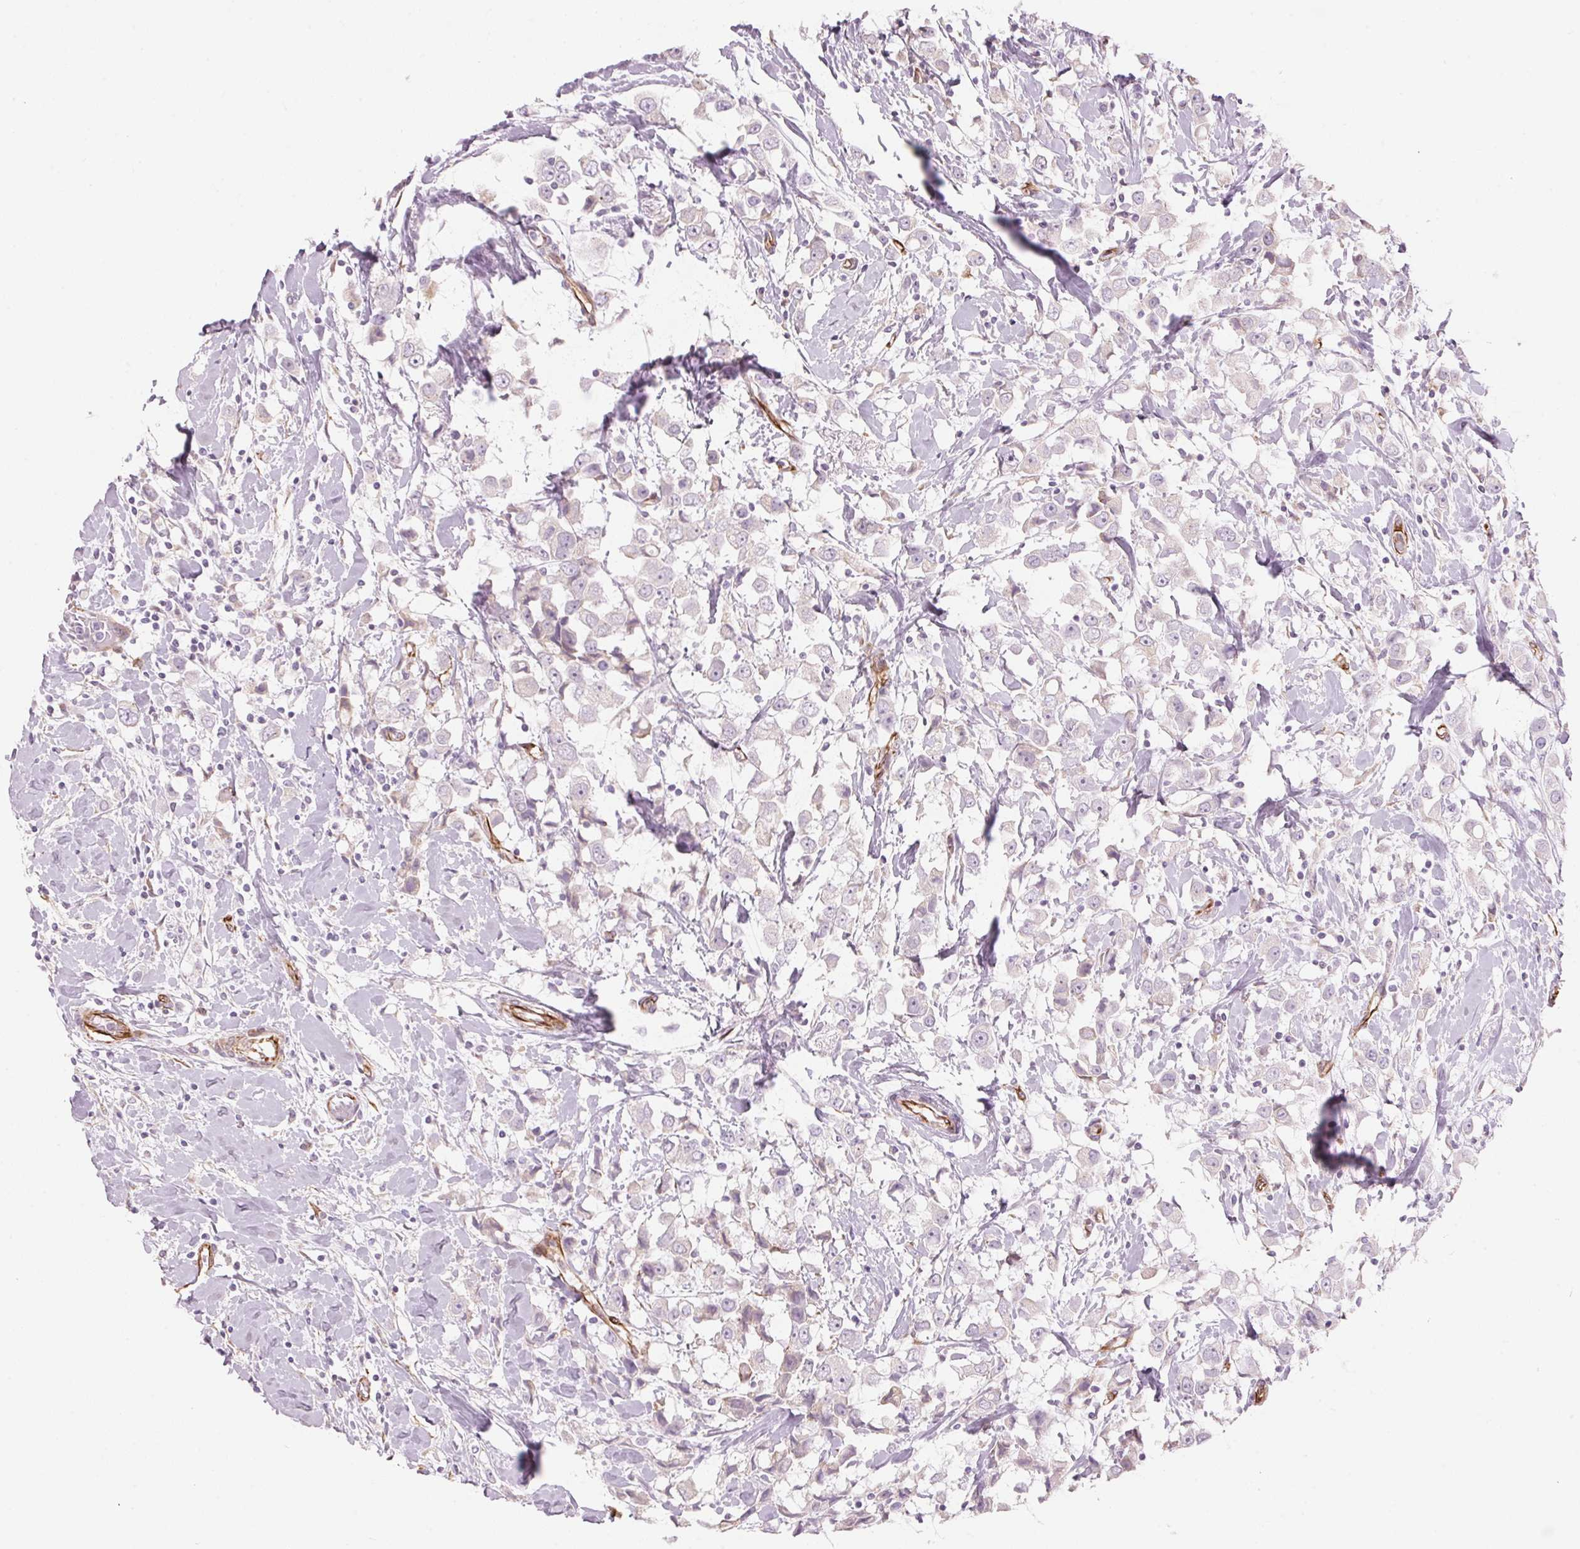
{"staining": {"intensity": "negative", "quantity": "none", "location": "none"}, "tissue": "breast cancer", "cell_type": "Tumor cells", "image_type": "cancer", "snomed": [{"axis": "morphology", "description": "Duct carcinoma"}, {"axis": "topography", "description": "Breast"}], "caption": "Tumor cells show no significant expression in breast cancer.", "gene": "CLPS", "patient": {"sex": "female", "age": 61}}